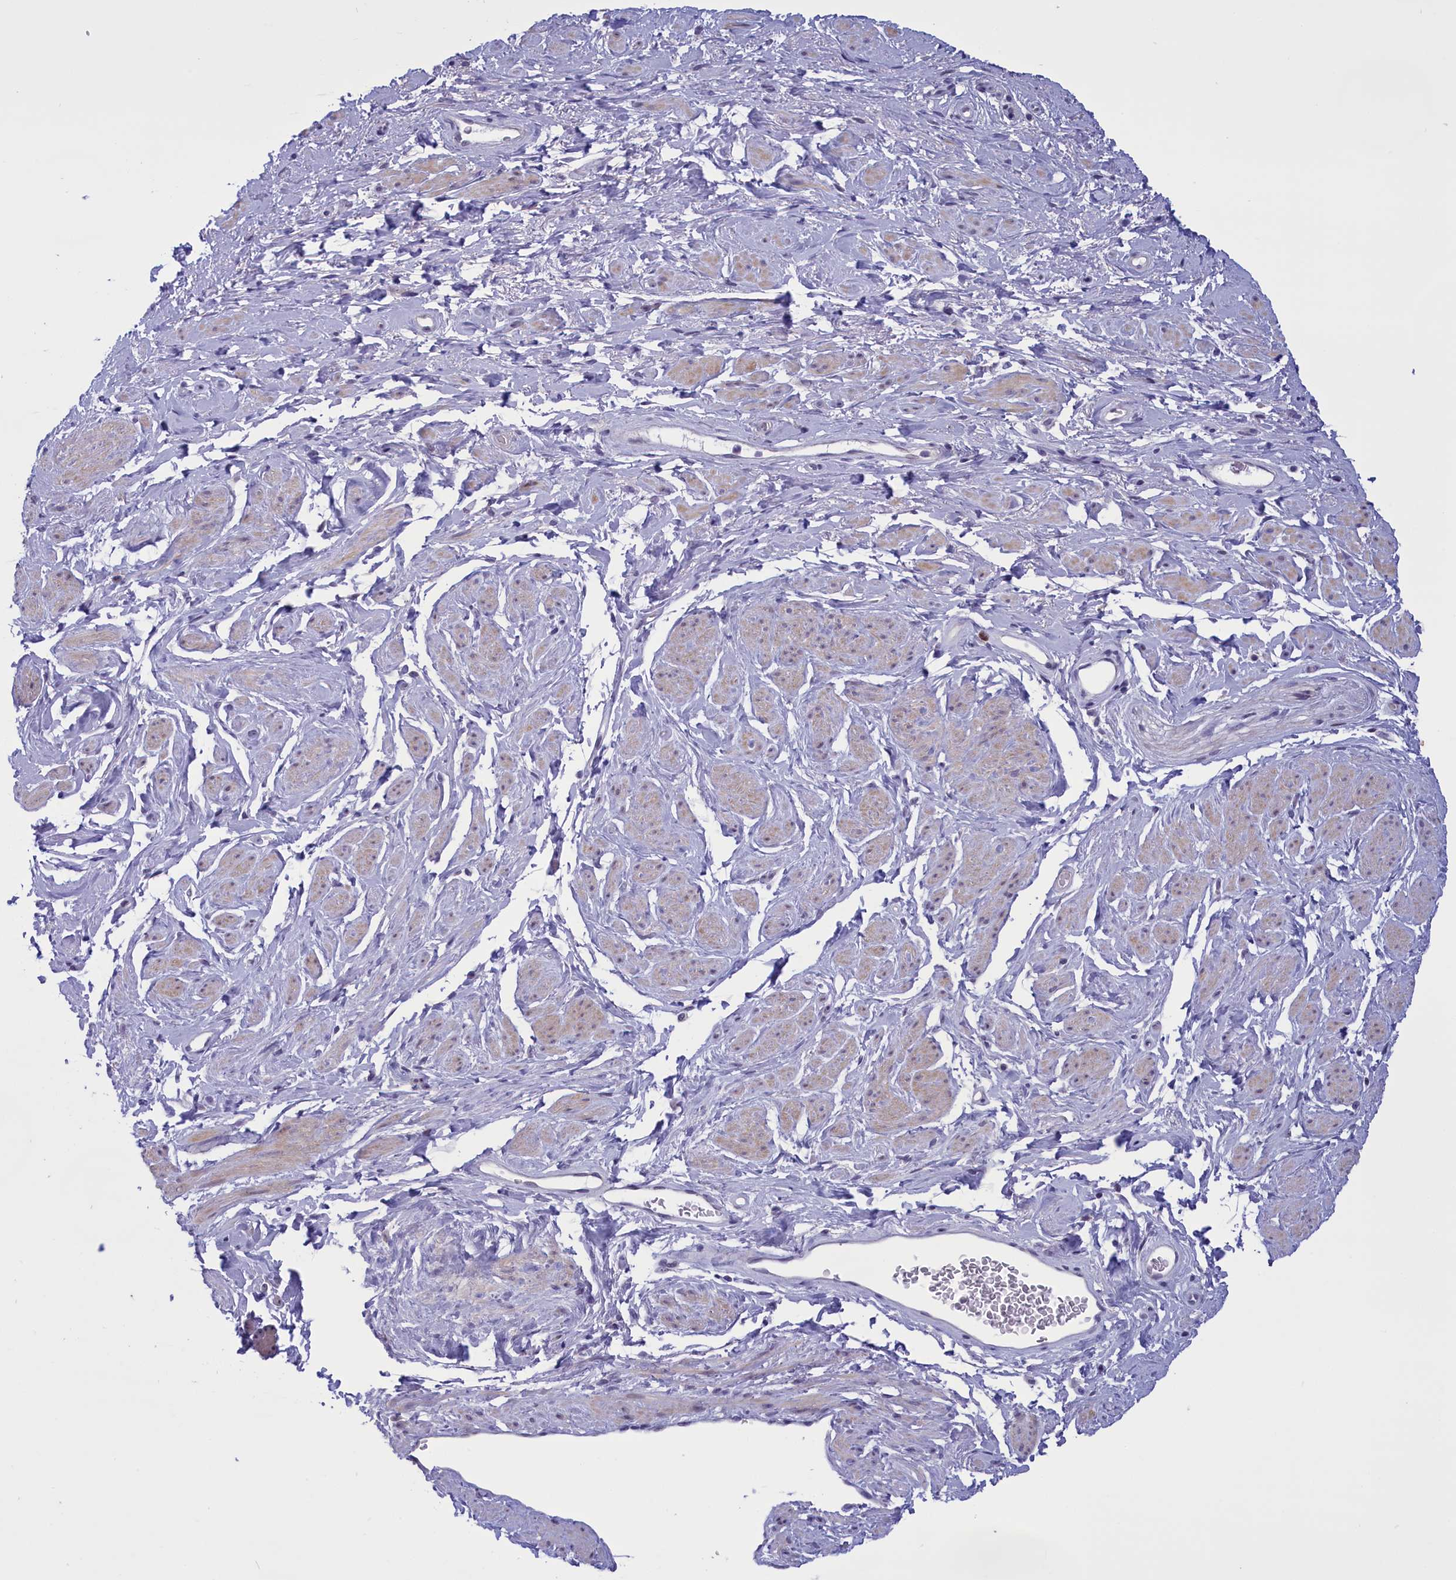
{"staining": {"intensity": "negative", "quantity": "none", "location": "none"}, "tissue": "adipose tissue", "cell_type": "Adipocytes", "image_type": "normal", "snomed": [{"axis": "morphology", "description": "Normal tissue, NOS"}, {"axis": "morphology", "description": "Adenocarcinoma, NOS"}, {"axis": "topography", "description": "Rectum"}, {"axis": "topography", "description": "Vagina"}, {"axis": "topography", "description": "Peripheral nerve tissue"}], "caption": "Human adipose tissue stained for a protein using immunohistochemistry (IHC) reveals no staining in adipocytes.", "gene": "ELOA2", "patient": {"sex": "female", "age": 71}}